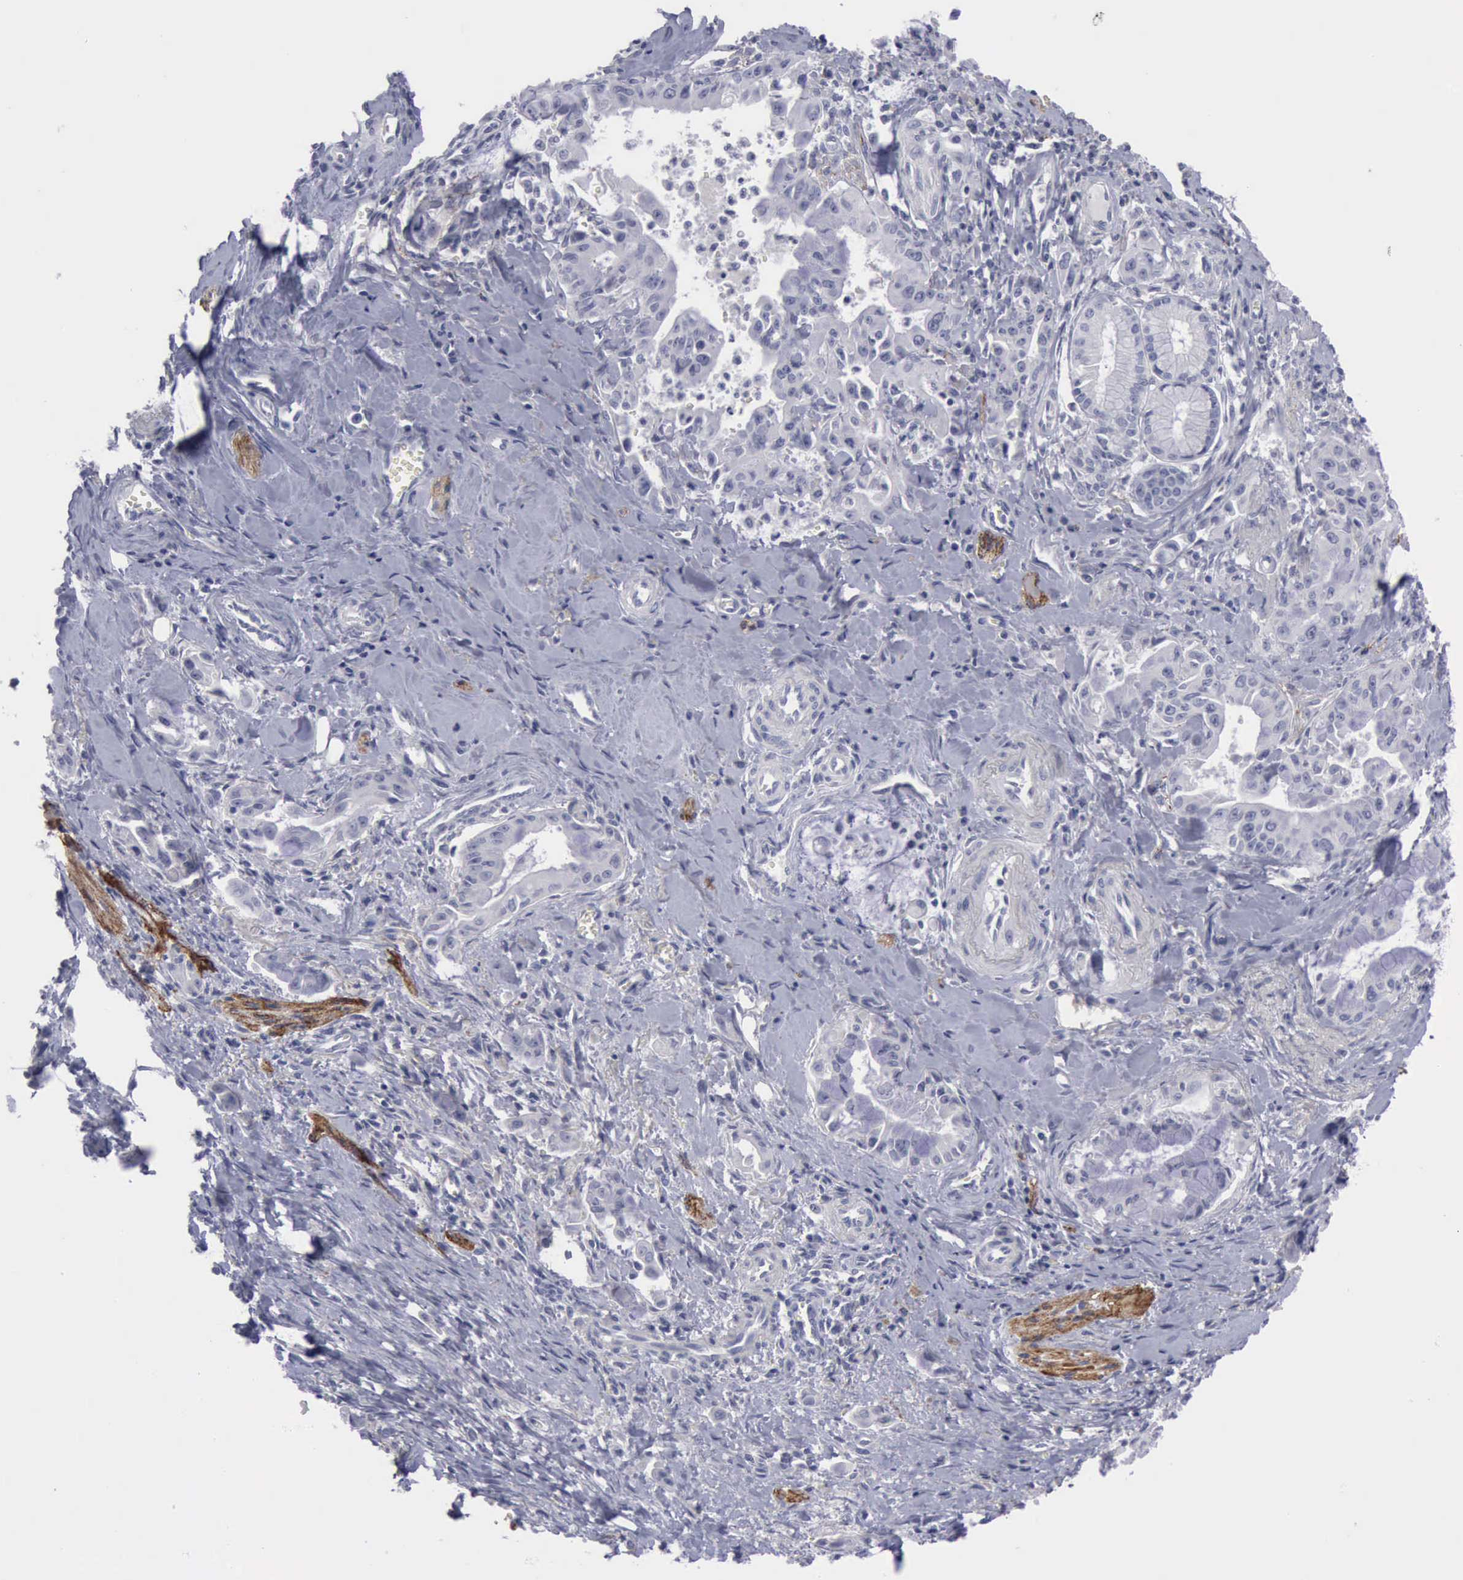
{"staining": {"intensity": "negative", "quantity": "none", "location": "none"}, "tissue": "pancreatic cancer", "cell_type": "Tumor cells", "image_type": "cancer", "snomed": [{"axis": "morphology", "description": "Adenocarcinoma, NOS"}, {"axis": "topography", "description": "Pancreas"}], "caption": "DAB (3,3'-diaminobenzidine) immunohistochemical staining of pancreatic cancer shows no significant staining in tumor cells.", "gene": "CDH2", "patient": {"sex": "male", "age": 59}}